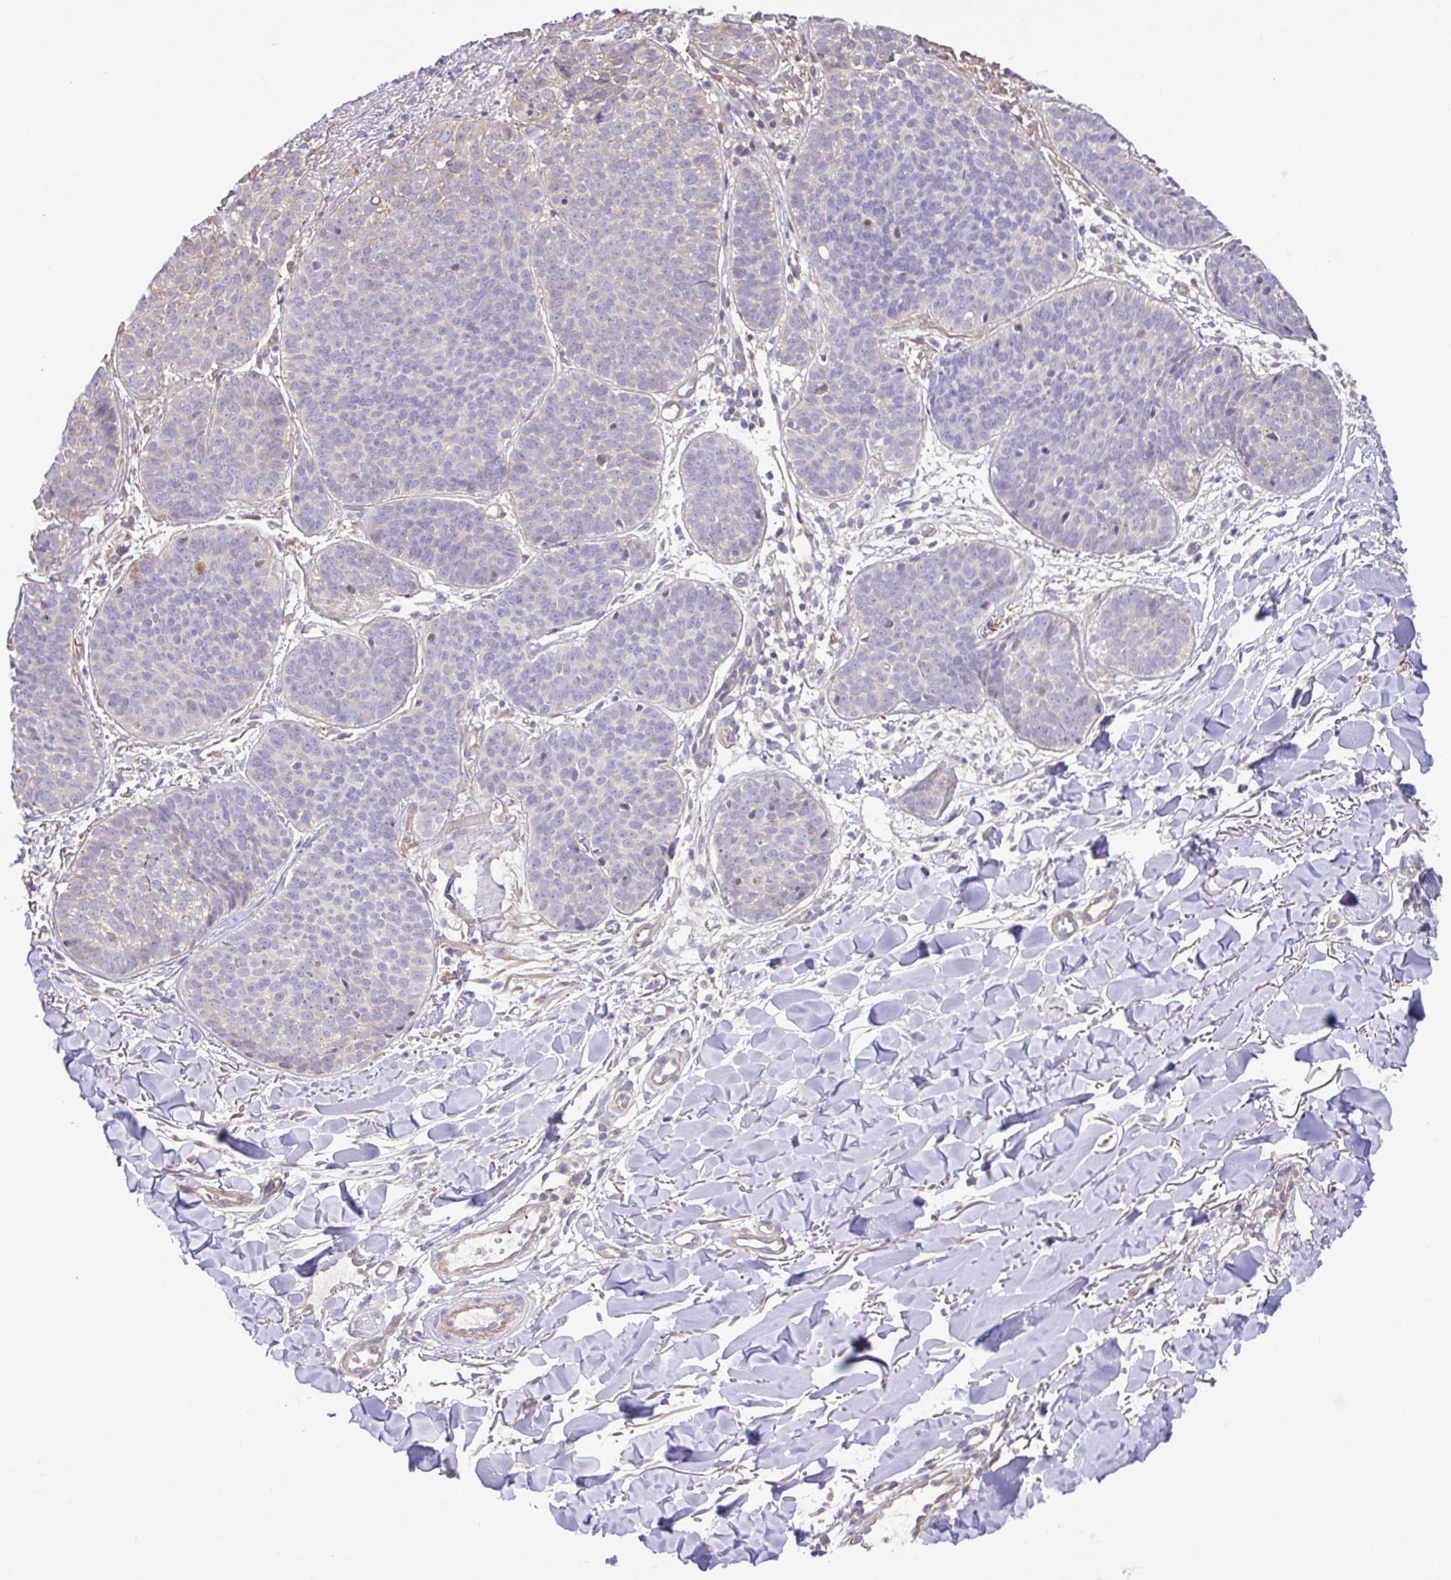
{"staining": {"intensity": "weak", "quantity": "<25%", "location": "cytoplasmic/membranous"}, "tissue": "skin cancer", "cell_type": "Tumor cells", "image_type": "cancer", "snomed": [{"axis": "morphology", "description": "Basal cell carcinoma"}, {"axis": "topography", "description": "Skin"}, {"axis": "topography", "description": "Skin of neck"}, {"axis": "topography", "description": "Skin of shoulder"}, {"axis": "topography", "description": "Skin of back"}], "caption": "An immunohistochemistry (IHC) histopathology image of skin cancer is shown. There is no staining in tumor cells of skin cancer.", "gene": "PLCD4", "patient": {"sex": "male", "age": 80}}